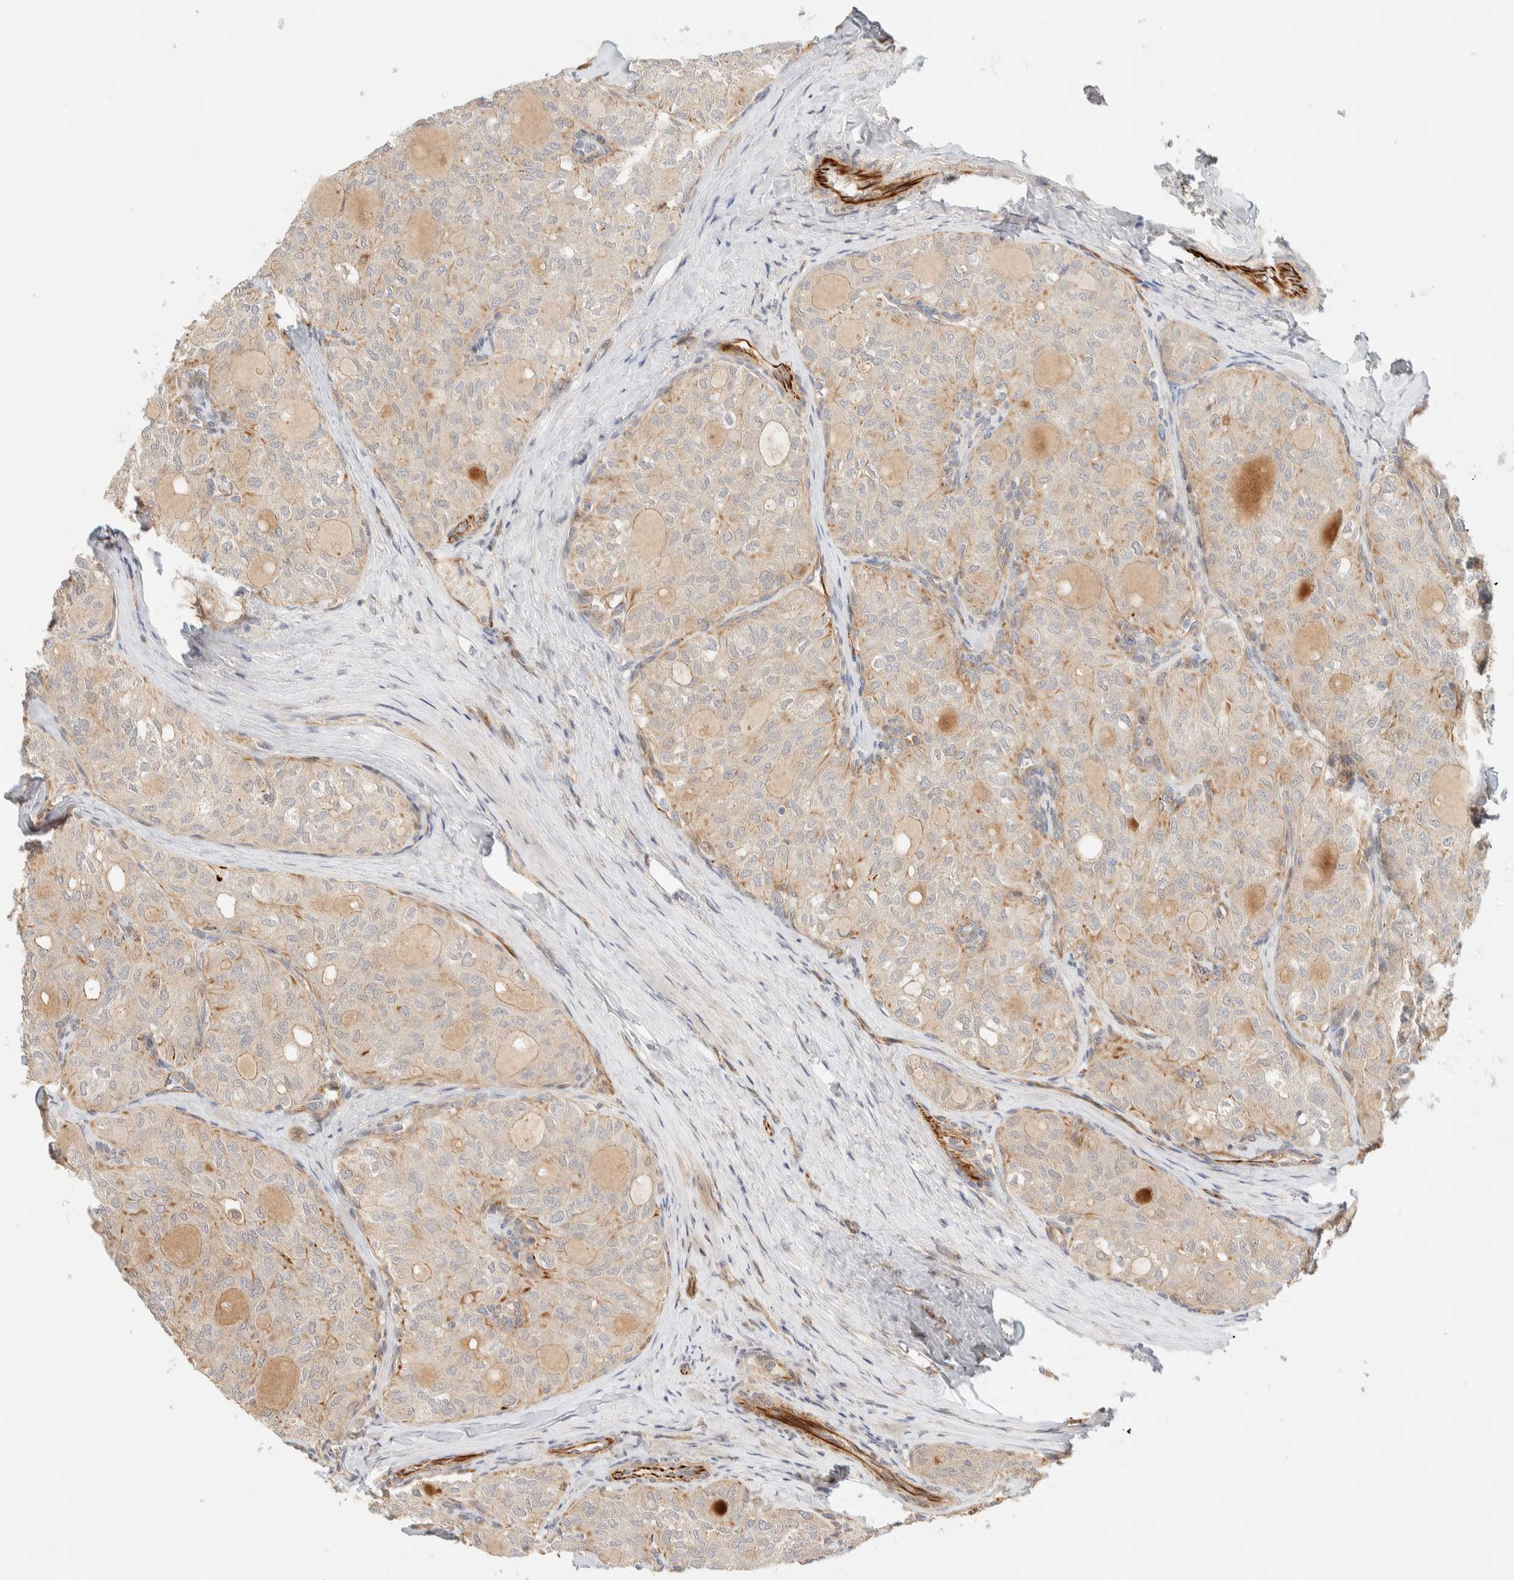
{"staining": {"intensity": "weak", "quantity": ">75%", "location": "cytoplasmic/membranous"}, "tissue": "thyroid cancer", "cell_type": "Tumor cells", "image_type": "cancer", "snomed": [{"axis": "morphology", "description": "Follicular adenoma carcinoma, NOS"}, {"axis": "topography", "description": "Thyroid gland"}], "caption": "About >75% of tumor cells in follicular adenoma carcinoma (thyroid) demonstrate weak cytoplasmic/membranous protein positivity as visualized by brown immunohistochemical staining.", "gene": "FAT1", "patient": {"sex": "male", "age": 75}}